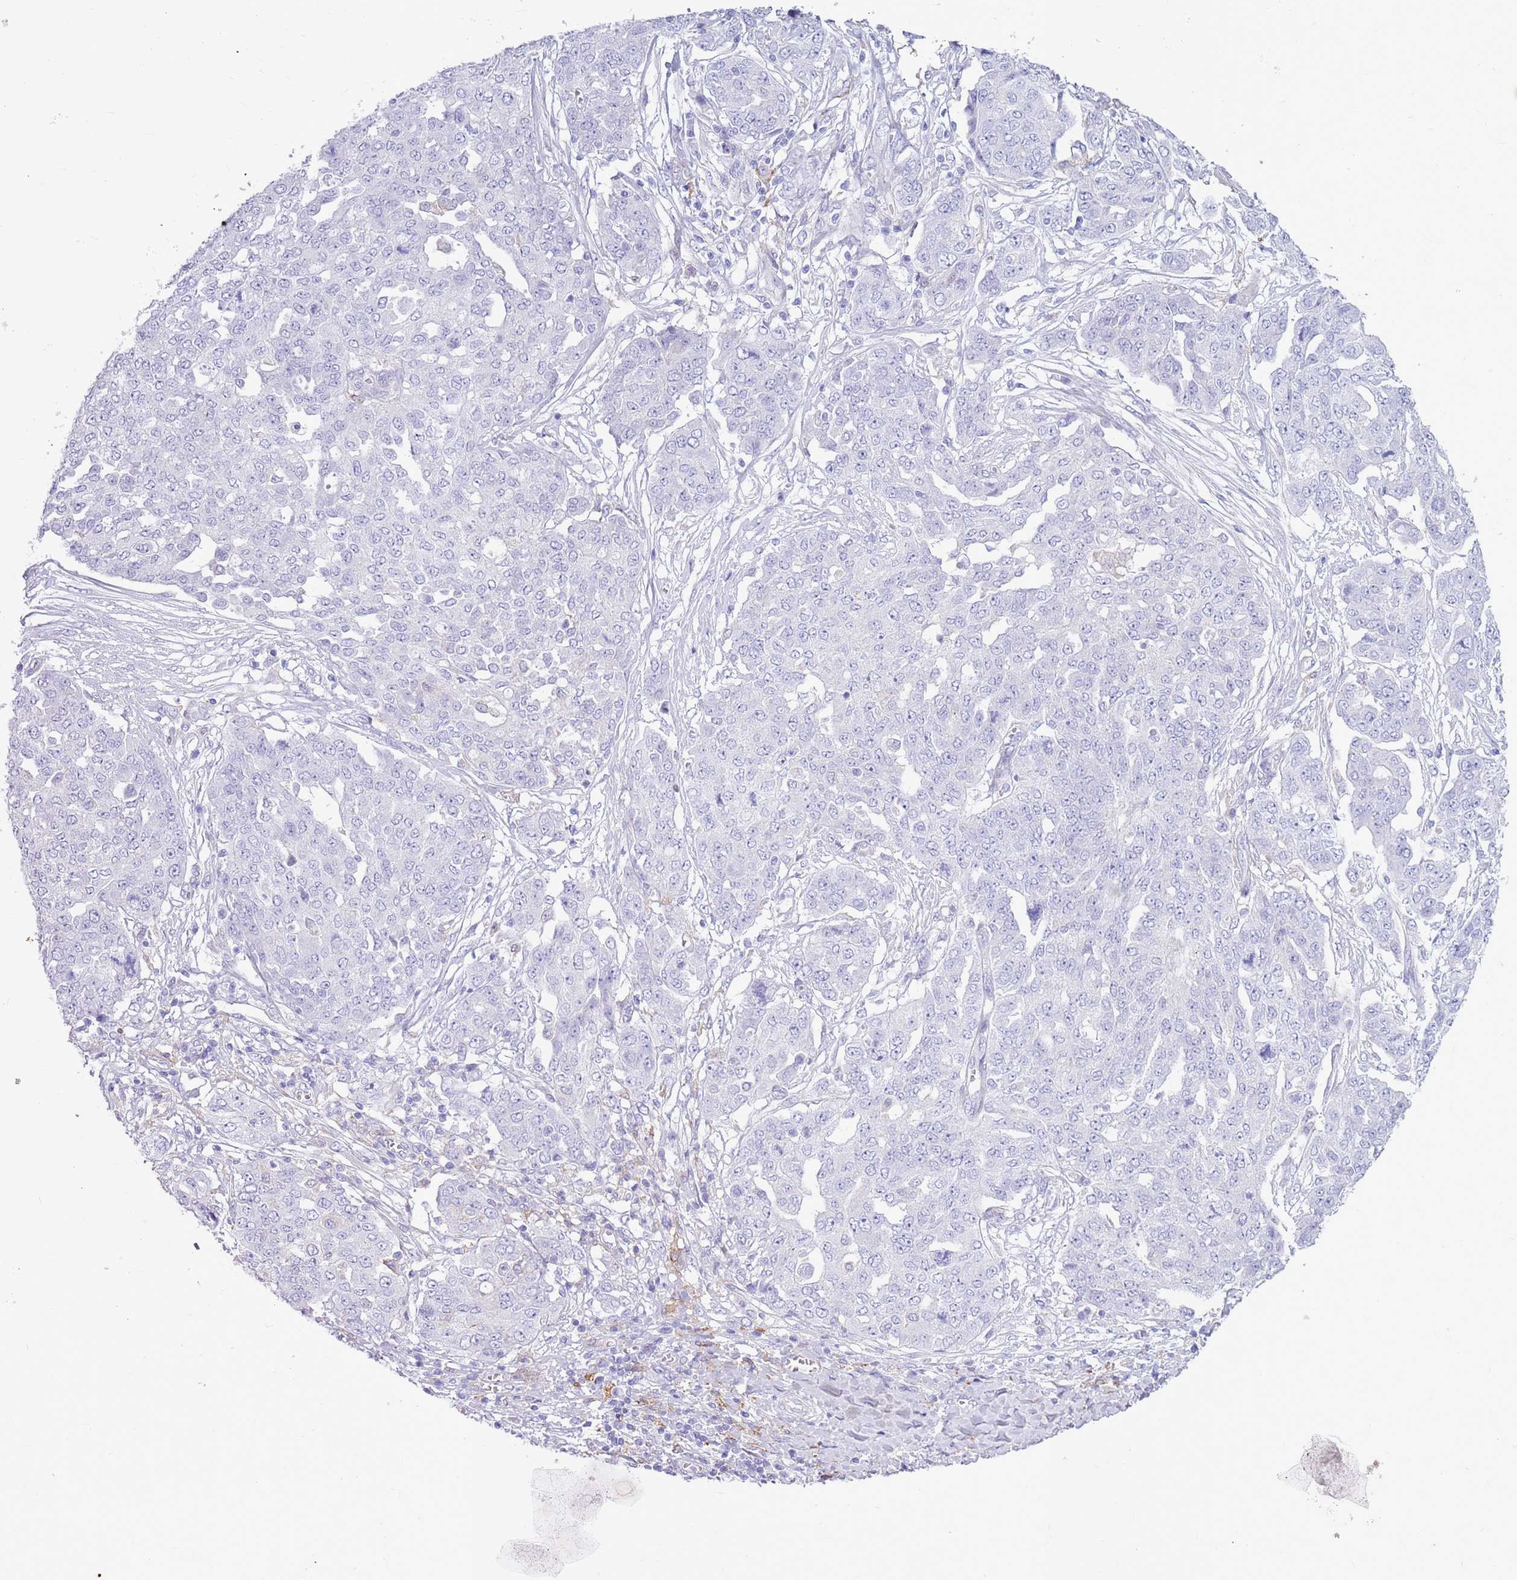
{"staining": {"intensity": "negative", "quantity": "none", "location": "none"}, "tissue": "ovarian cancer", "cell_type": "Tumor cells", "image_type": "cancer", "snomed": [{"axis": "morphology", "description": "Cystadenocarcinoma, serous, NOS"}, {"axis": "topography", "description": "Soft tissue"}, {"axis": "topography", "description": "Ovary"}], "caption": "Histopathology image shows no significant protein positivity in tumor cells of ovarian cancer.", "gene": "SNX6", "patient": {"sex": "female", "age": 57}}